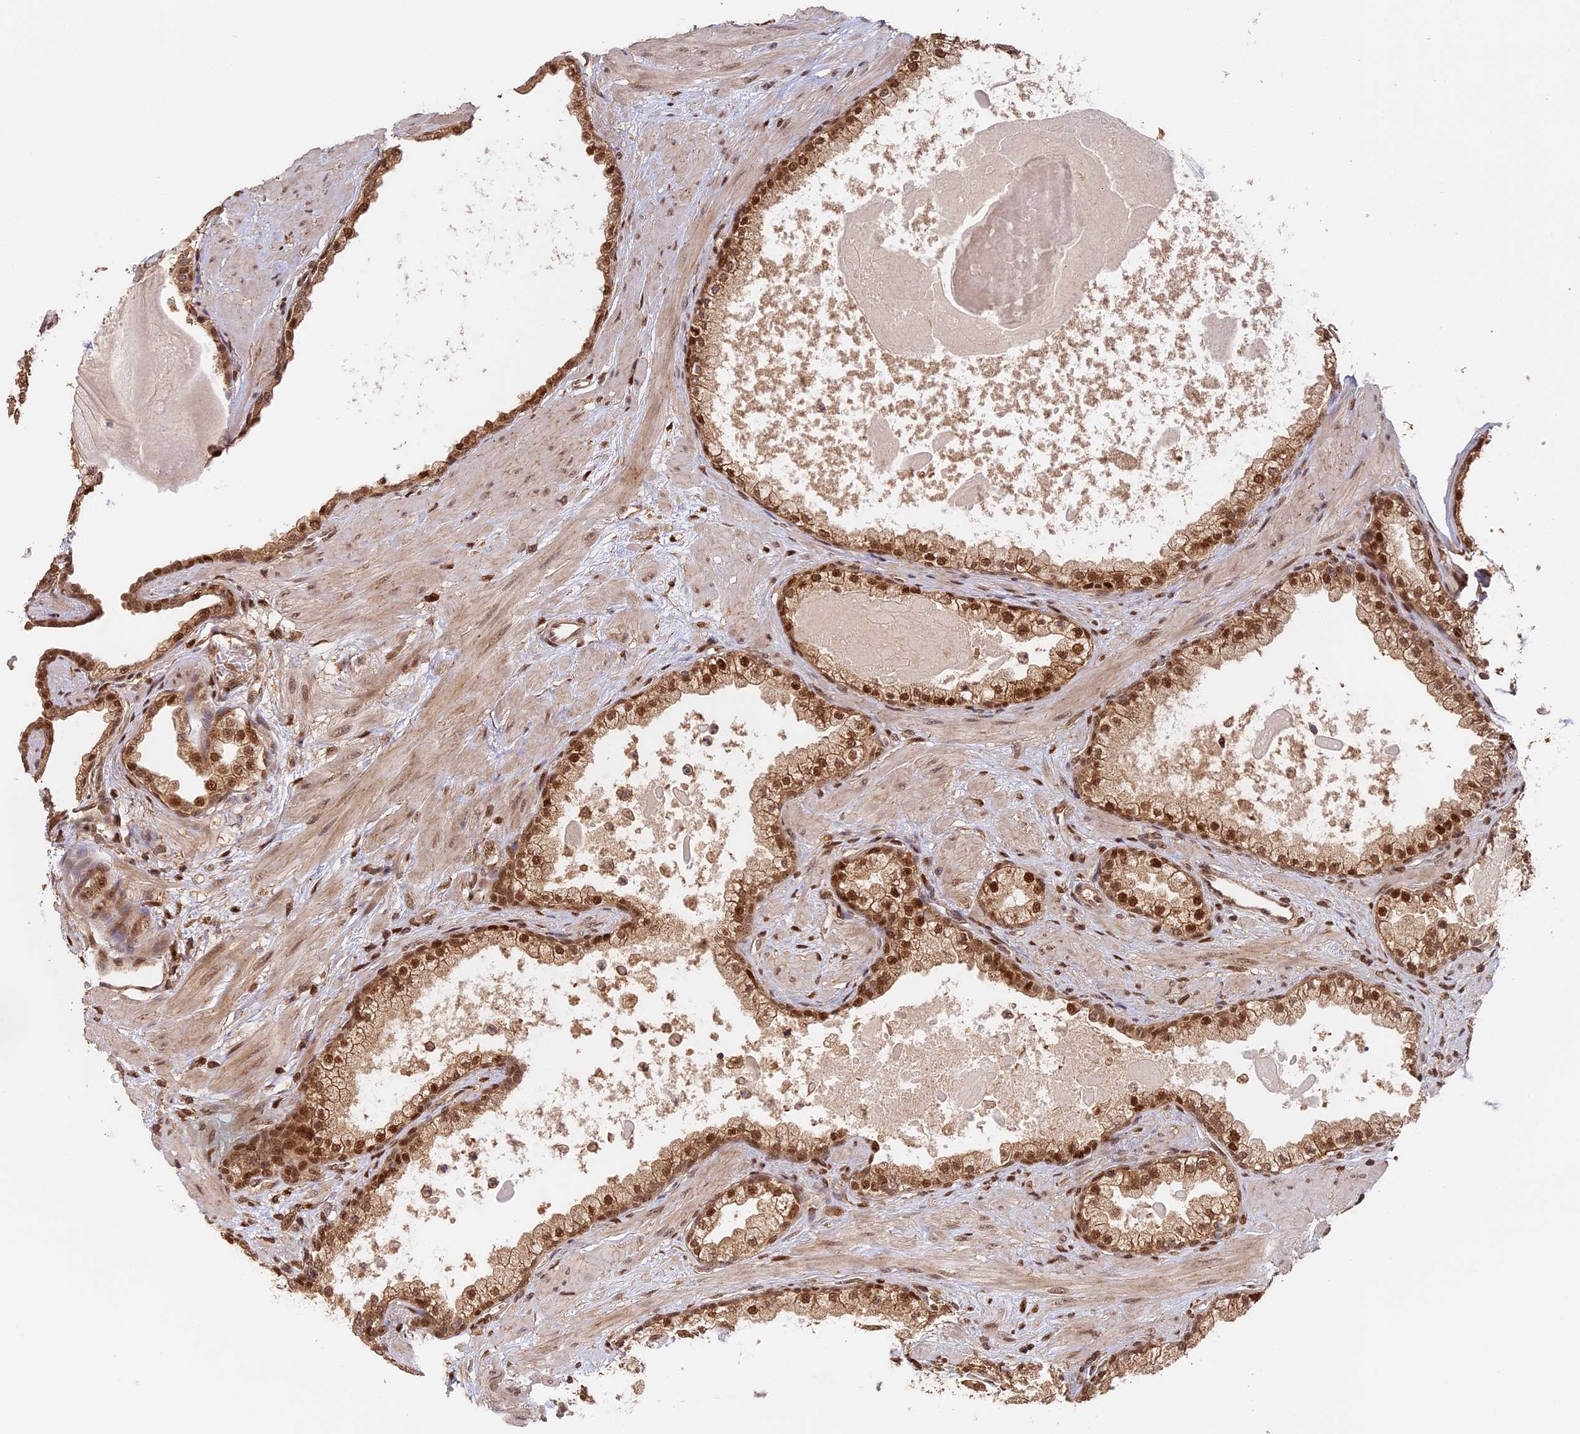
{"staining": {"intensity": "moderate", "quantity": ">75%", "location": "cytoplasmic/membranous,nuclear"}, "tissue": "prostate", "cell_type": "Glandular cells", "image_type": "normal", "snomed": [{"axis": "morphology", "description": "Normal tissue, NOS"}, {"axis": "topography", "description": "Prostate"}], "caption": "Moderate cytoplasmic/membranous,nuclear protein expression is appreciated in approximately >75% of glandular cells in prostate. The staining was performed using DAB to visualize the protein expression in brown, while the nuclei were stained in blue with hematoxylin (Magnification: 20x).", "gene": "MYBL2", "patient": {"sex": "male", "age": 57}}